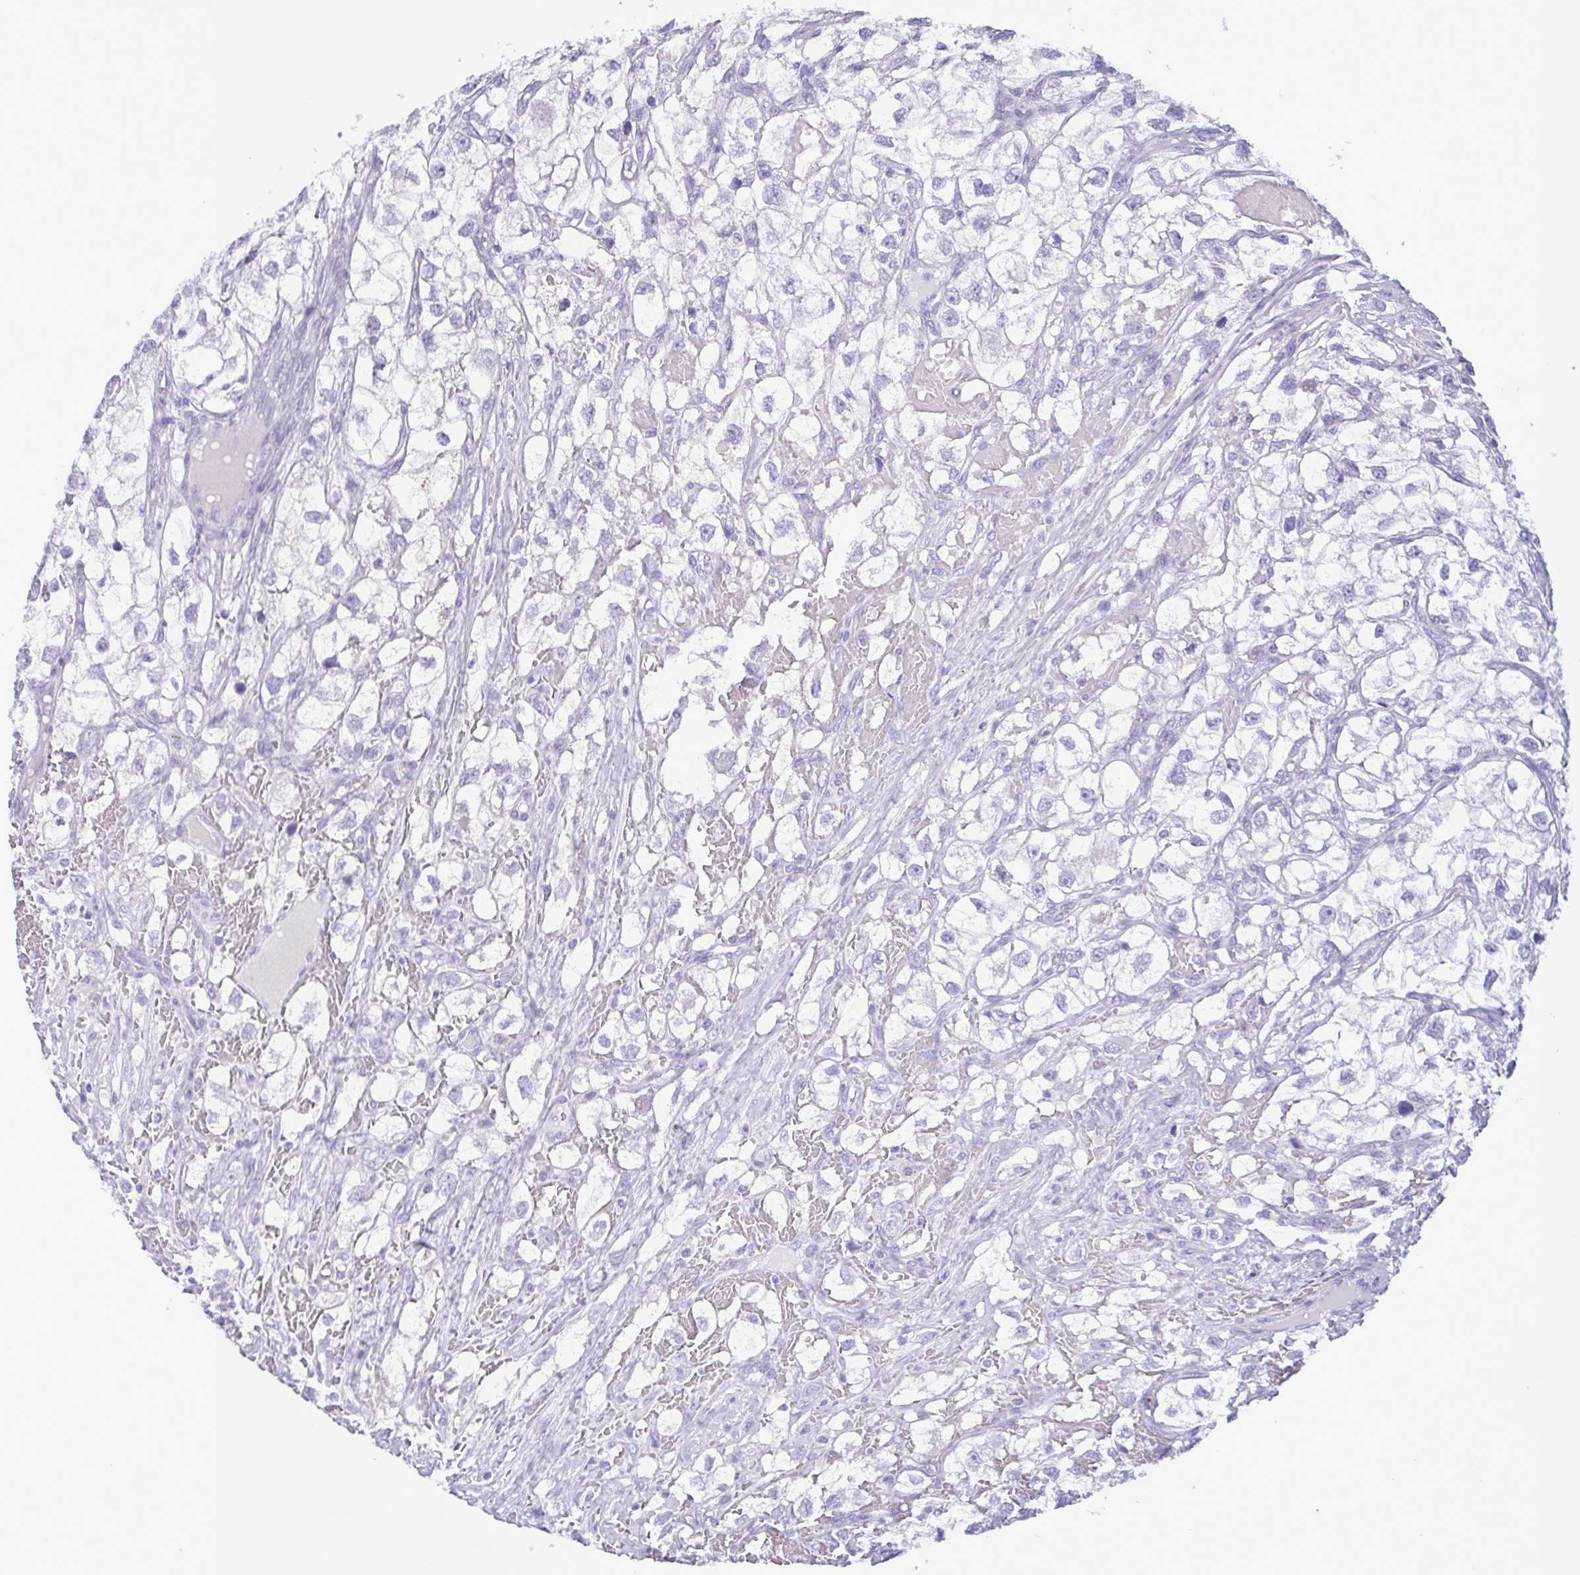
{"staining": {"intensity": "negative", "quantity": "none", "location": "none"}, "tissue": "renal cancer", "cell_type": "Tumor cells", "image_type": "cancer", "snomed": [{"axis": "morphology", "description": "Adenocarcinoma, NOS"}, {"axis": "topography", "description": "Kidney"}], "caption": "A high-resolution image shows immunohistochemistry staining of renal cancer, which reveals no significant staining in tumor cells. The staining is performed using DAB brown chromogen with nuclei counter-stained in using hematoxylin.", "gene": "LTF", "patient": {"sex": "male", "age": 59}}